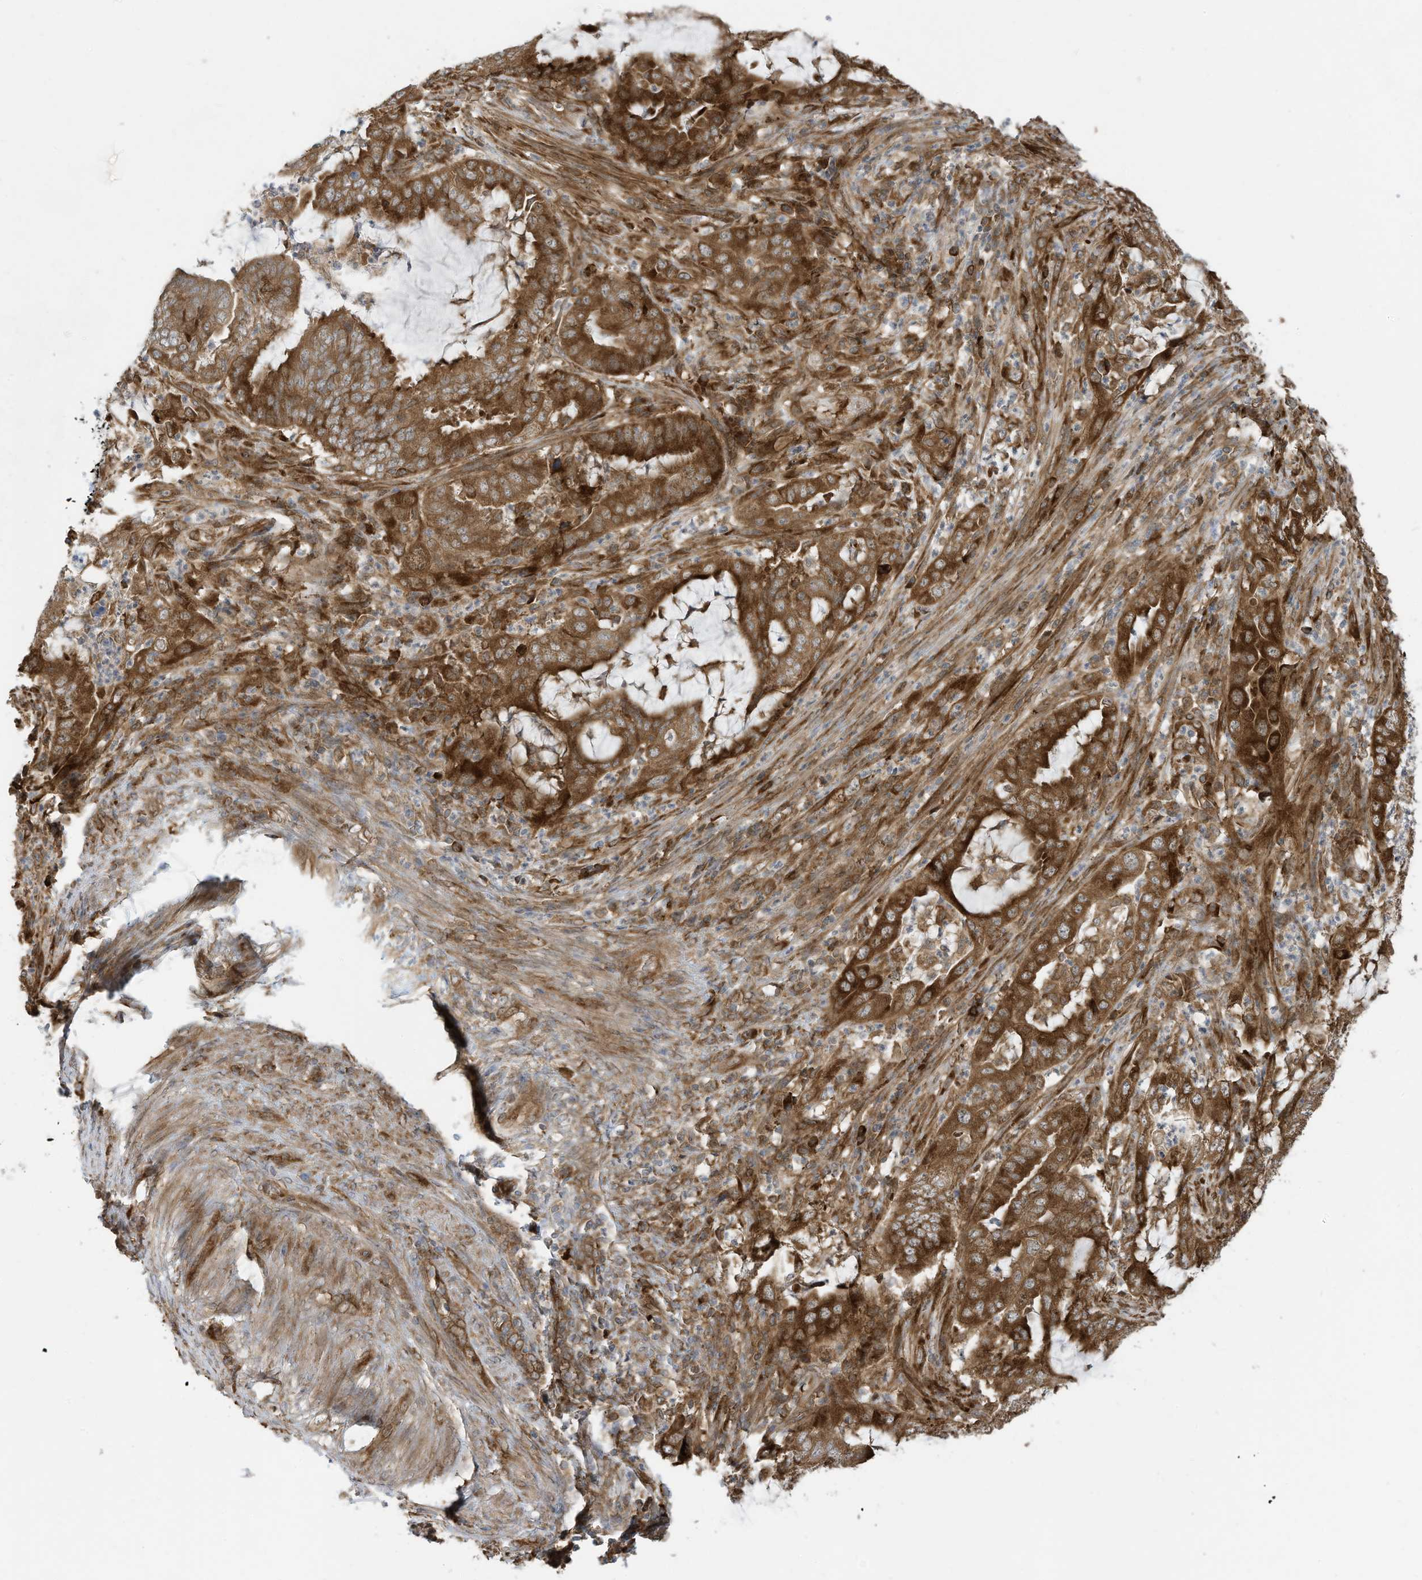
{"staining": {"intensity": "strong", "quantity": ">75%", "location": "cytoplasmic/membranous"}, "tissue": "endometrial cancer", "cell_type": "Tumor cells", "image_type": "cancer", "snomed": [{"axis": "morphology", "description": "Adenocarcinoma, NOS"}, {"axis": "topography", "description": "Endometrium"}], "caption": "A micrograph of human endometrial cancer (adenocarcinoma) stained for a protein exhibits strong cytoplasmic/membranous brown staining in tumor cells. The protein is stained brown, and the nuclei are stained in blue (DAB IHC with brightfield microscopy, high magnification).", "gene": "USE1", "patient": {"sex": "female", "age": 51}}